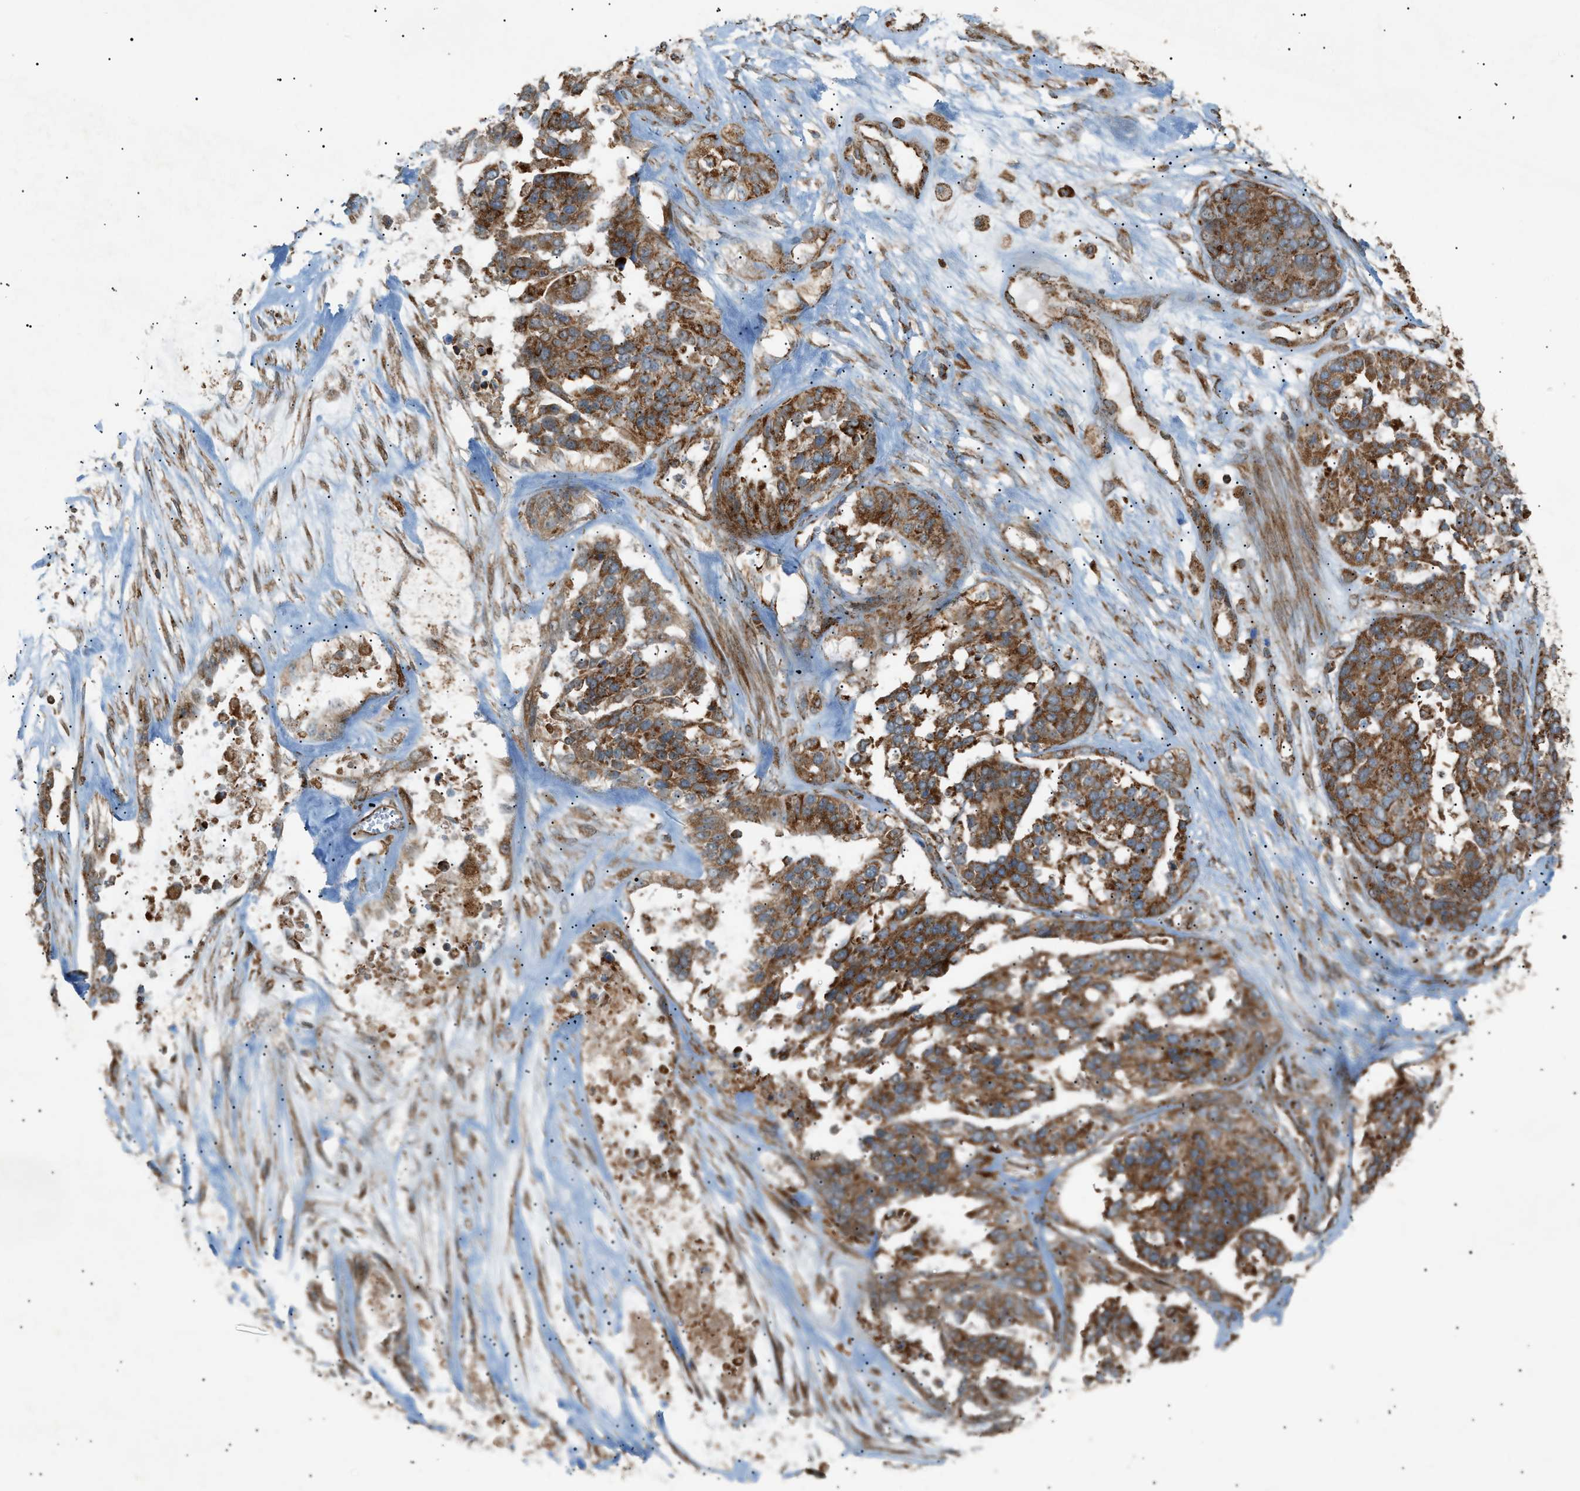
{"staining": {"intensity": "moderate", "quantity": ">75%", "location": "cytoplasmic/membranous"}, "tissue": "ovarian cancer", "cell_type": "Tumor cells", "image_type": "cancer", "snomed": [{"axis": "morphology", "description": "Cystadenocarcinoma, serous, NOS"}, {"axis": "topography", "description": "Ovary"}], "caption": "Human ovarian cancer stained for a protein (brown) demonstrates moderate cytoplasmic/membranous positive positivity in approximately >75% of tumor cells.", "gene": "C1GALT1C1", "patient": {"sex": "female", "age": 44}}